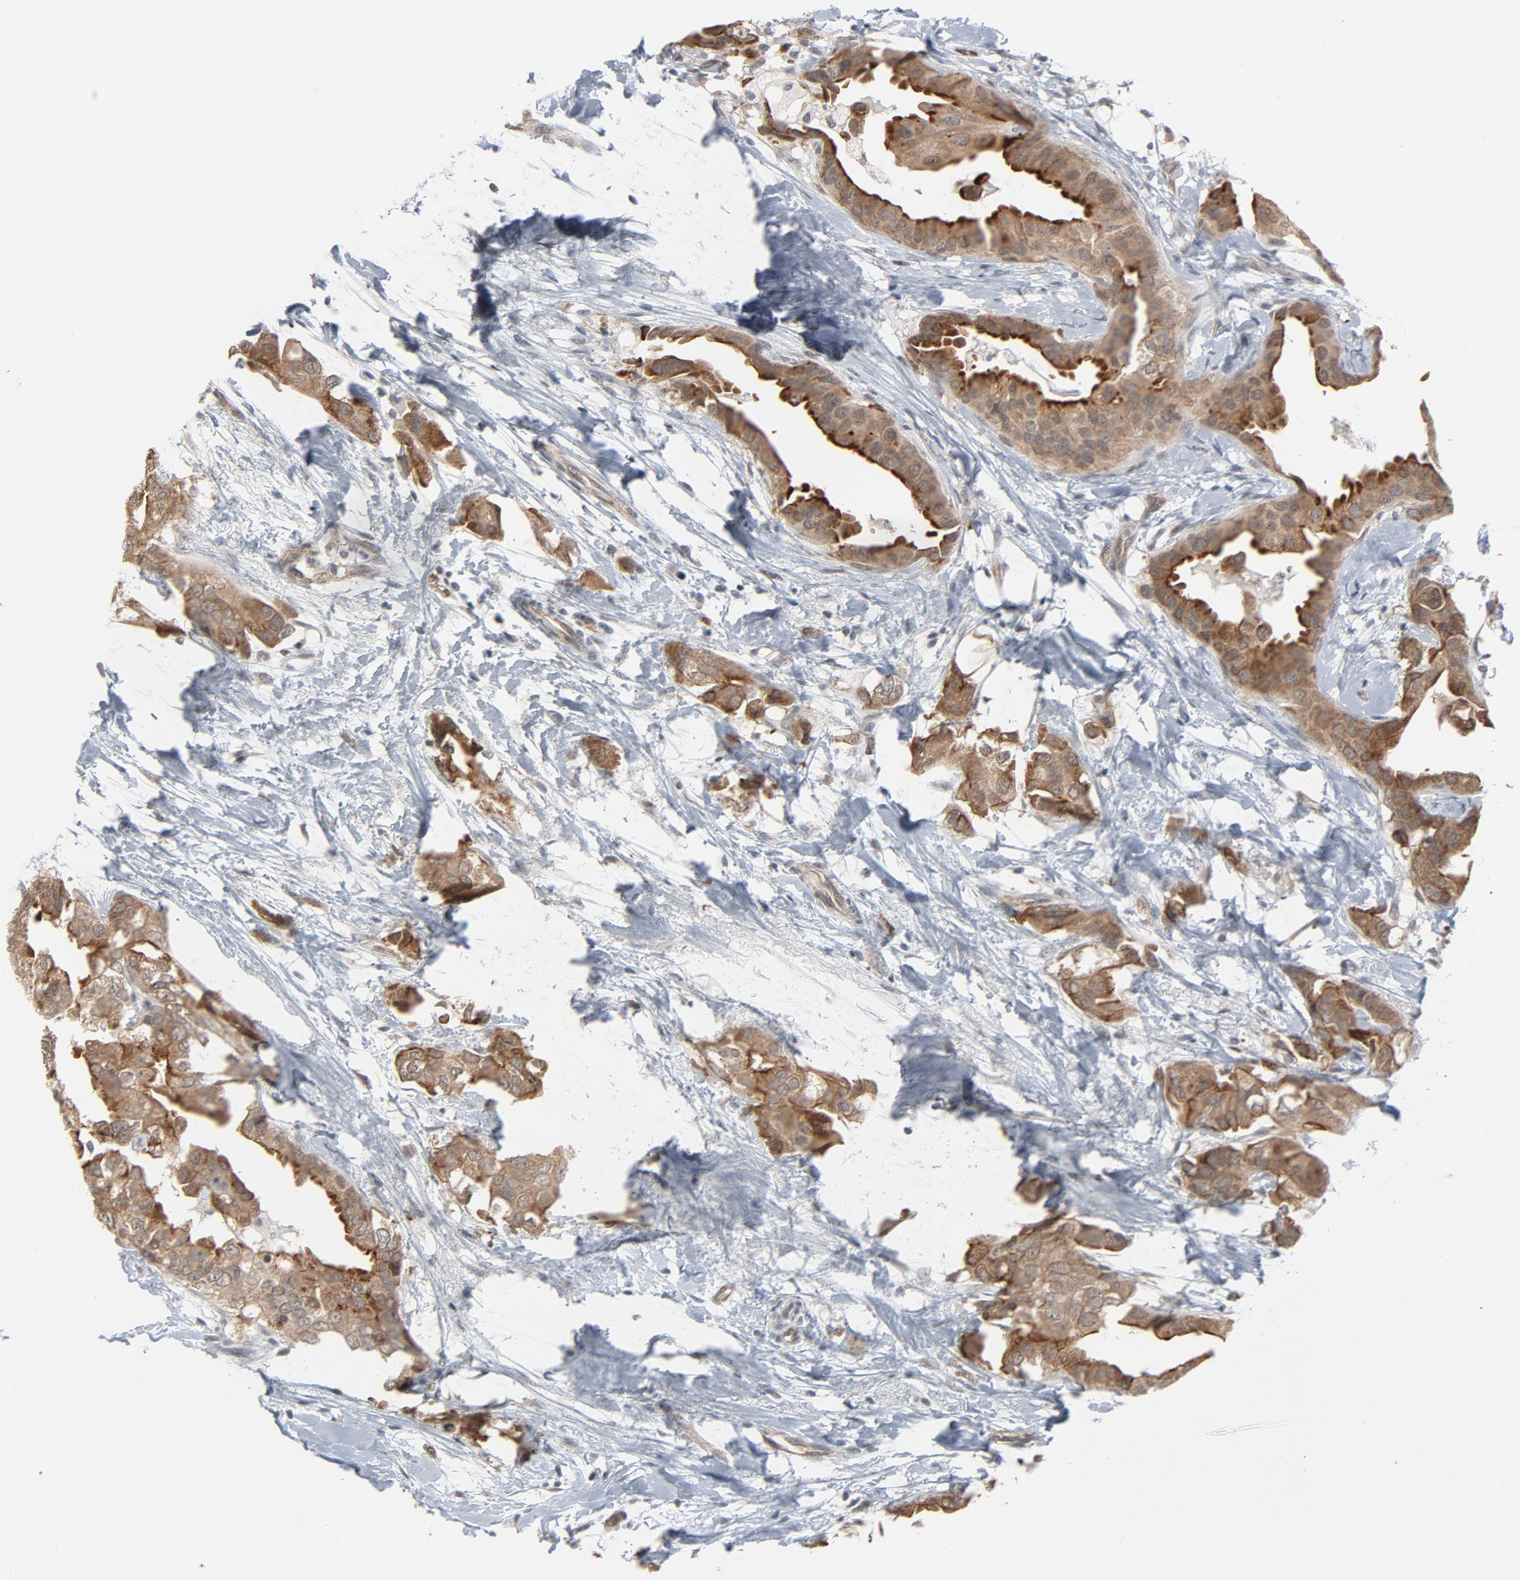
{"staining": {"intensity": "strong", "quantity": ">75%", "location": "cytoplasmic/membranous"}, "tissue": "breast cancer", "cell_type": "Tumor cells", "image_type": "cancer", "snomed": [{"axis": "morphology", "description": "Duct carcinoma"}, {"axis": "topography", "description": "Breast"}], "caption": "Immunohistochemistry image of neoplastic tissue: human breast intraductal carcinoma stained using immunohistochemistry shows high levels of strong protein expression localized specifically in the cytoplasmic/membranous of tumor cells, appearing as a cytoplasmic/membranous brown color.", "gene": "ITPR3", "patient": {"sex": "female", "age": 40}}